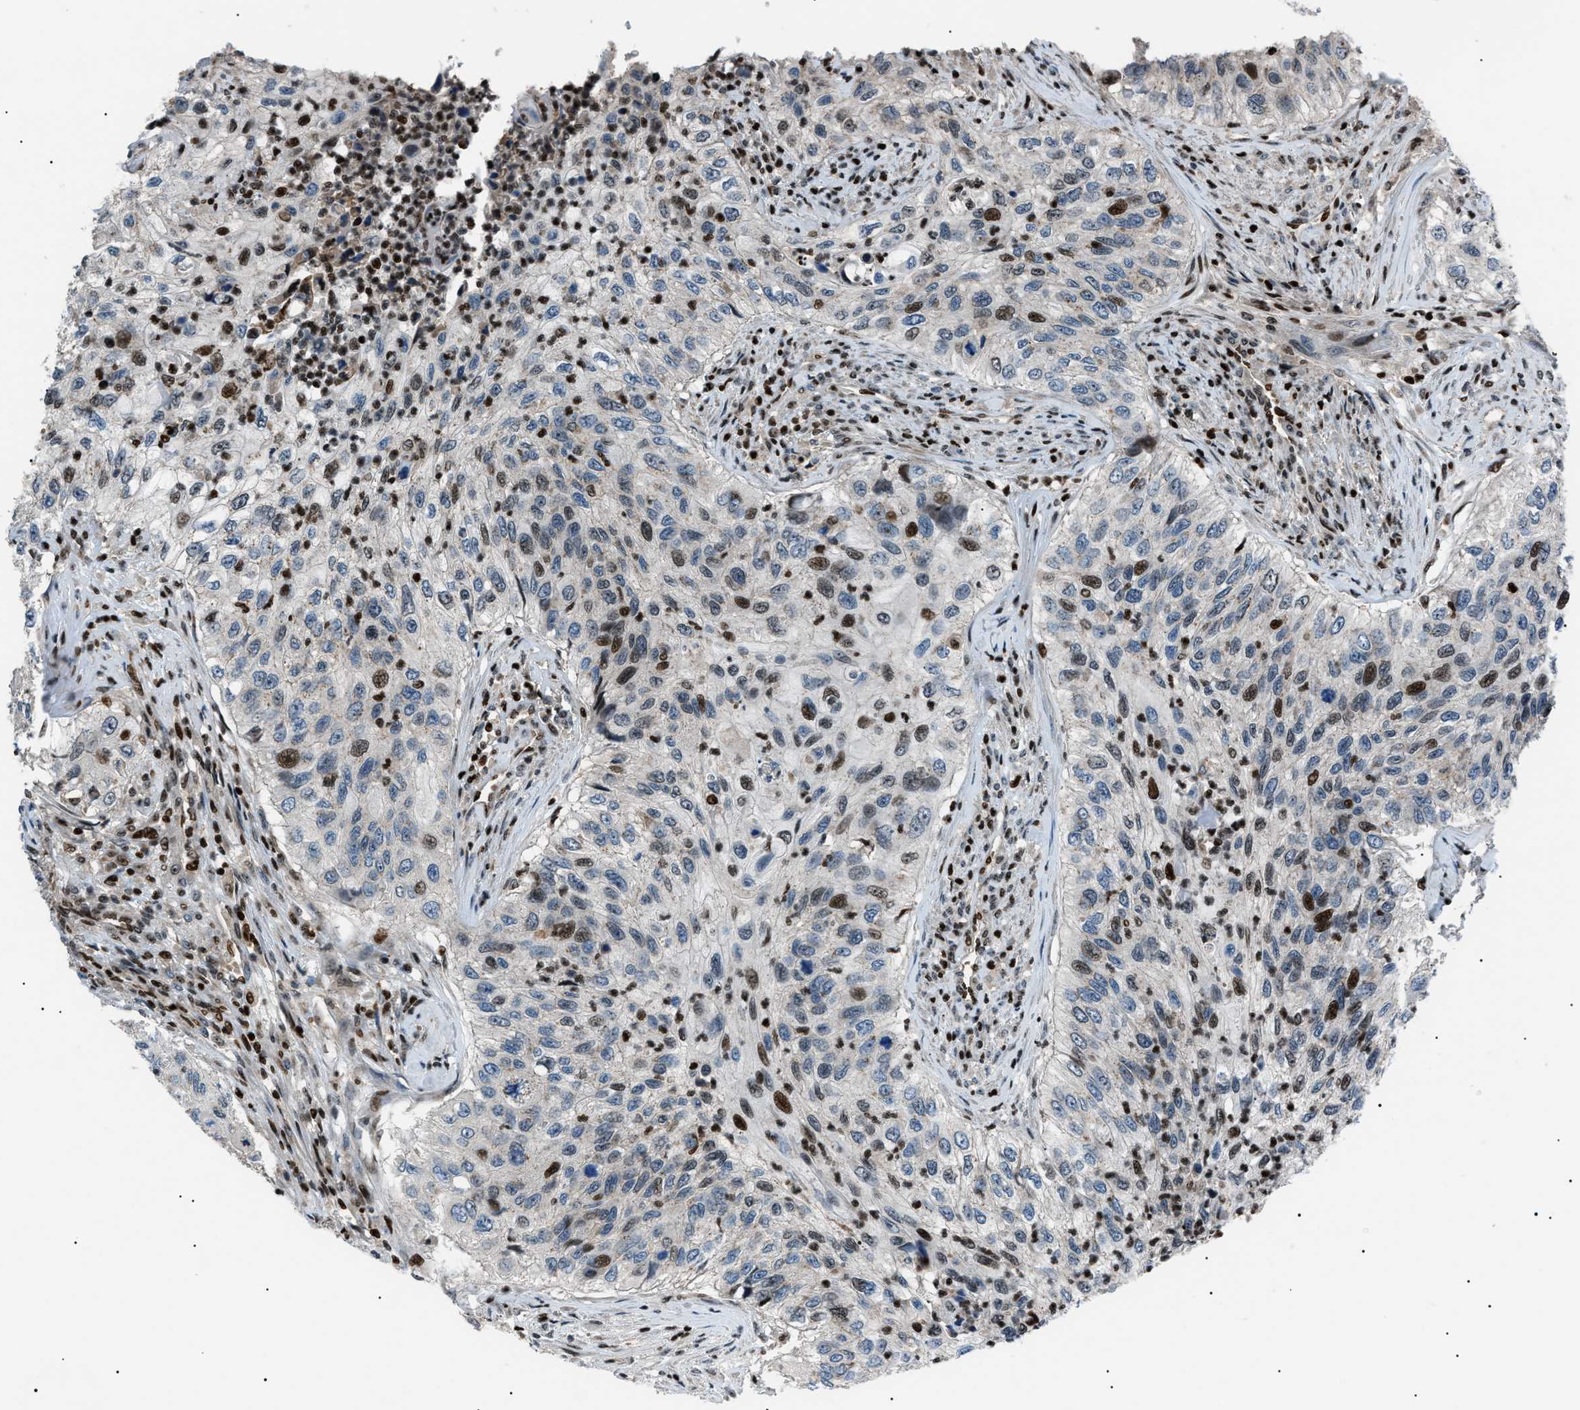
{"staining": {"intensity": "moderate", "quantity": "<25%", "location": "nuclear"}, "tissue": "urothelial cancer", "cell_type": "Tumor cells", "image_type": "cancer", "snomed": [{"axis": "morphology", "description": "Urothelial carcinoma, High grade"}, {"axis": "topography", "description": "Urinary bladder"}], "caption": "Human urothelial cancer stained with a protein marker displays moderate staining in tumor cells.", "gene": "PRKX", "patient": {"sex": "female", "age": 60}}